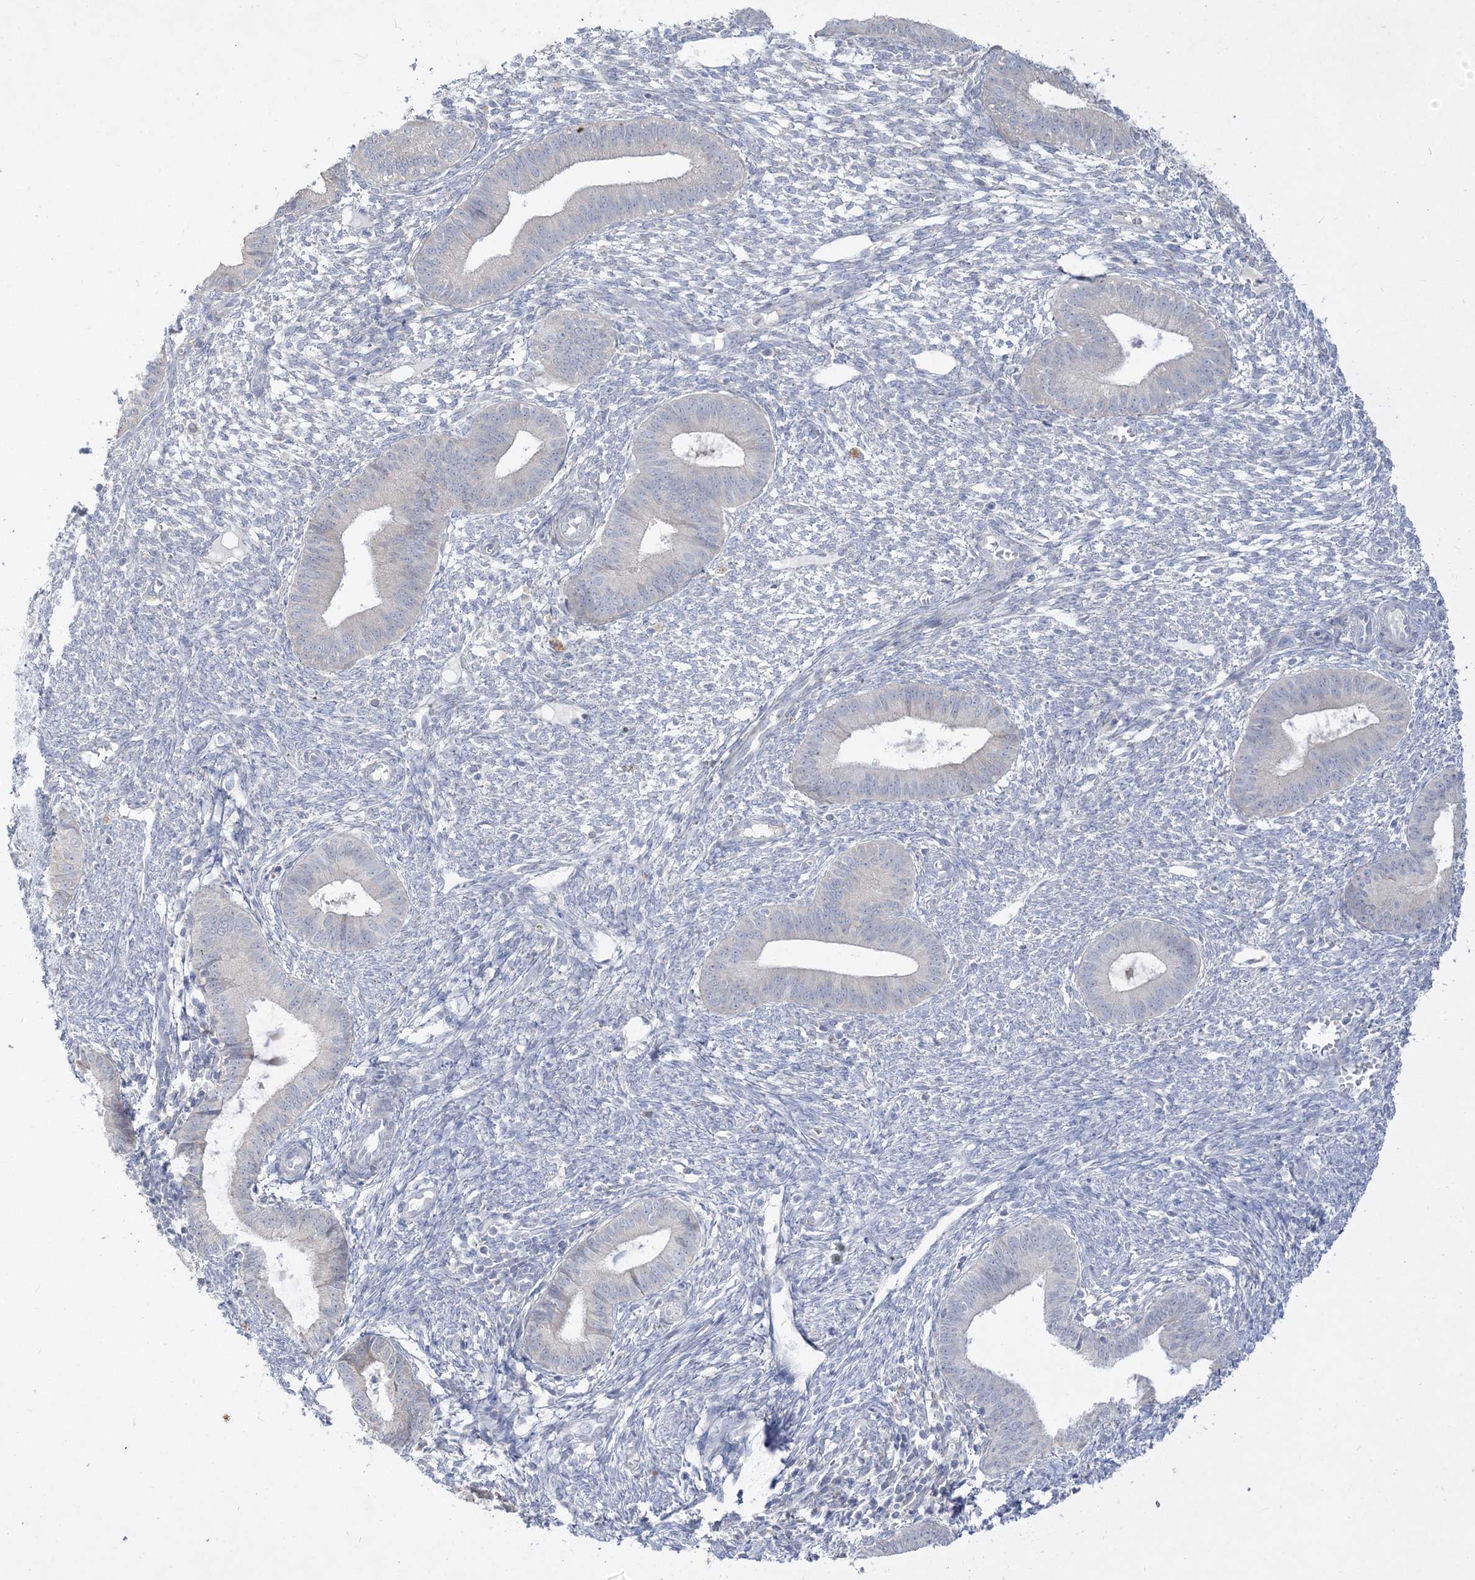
{"staining": {"intensity": "negative", "quantity": "none", "location": "none"}, "tissue": "endometrium", "cell_type": "Cells in endometrial stroma", "image_type": "normal", "snomed": [{"axis": "morphology", "description": "Normal tissue, NOS"}, {"axis": "topography", "description": "Endometrium"}], "caption": "Histopathology image shows no significant protein positivity in cells in endometrial stroma of benign endometrium. (DAB (3,3'-diaminobenzidine) immunohistochemistry (IHC), high magnification).", "gene": "LOXL3", "patient": {"sex": "female", "age": 46}}